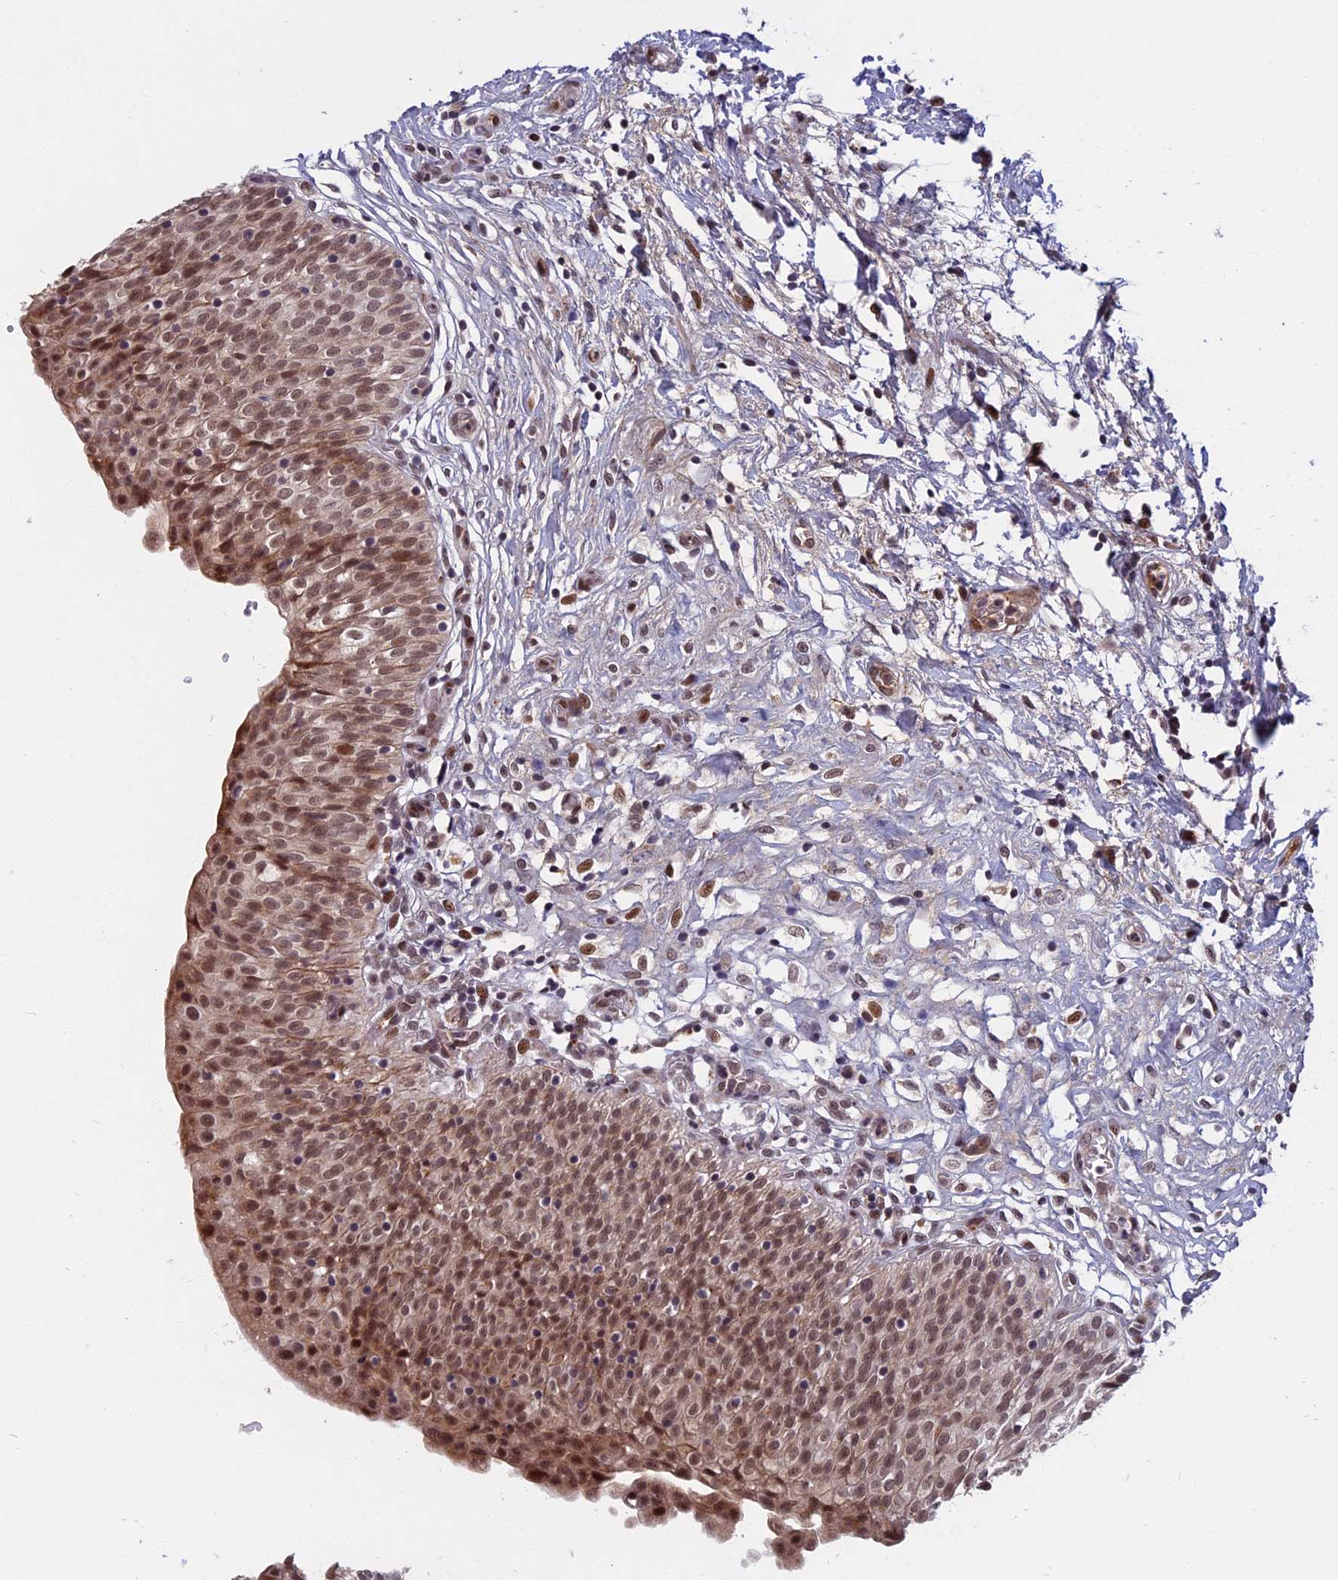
{"staining": {"intensity": "moderate", "quantity": ">75%", "location": "cytoplasmic/membranous,nuclear"}, "tissue": "urinary bladder", "cell_type": "Urothelial cells", "image_type": "normal", "snomed": [{"axis": "morphology", "description": "Normal tissue, NOS"}, {"axis": "topography", "description": "Urinary bladder"}], "caption": "Urinary bladder was stained to show a protein in brown. There is medium levels of moderate cytoplasmic/membranous,nuclear positivity in about >75% of urothelial cells. The staining was performed using DAB (3,3'-diaminobenzidine), with brown indicating positive protein expression. Nuclei are stained blue with hematoxylin.", "gene": "CDC7", "patient": {"sex": "male", "age": 55}}